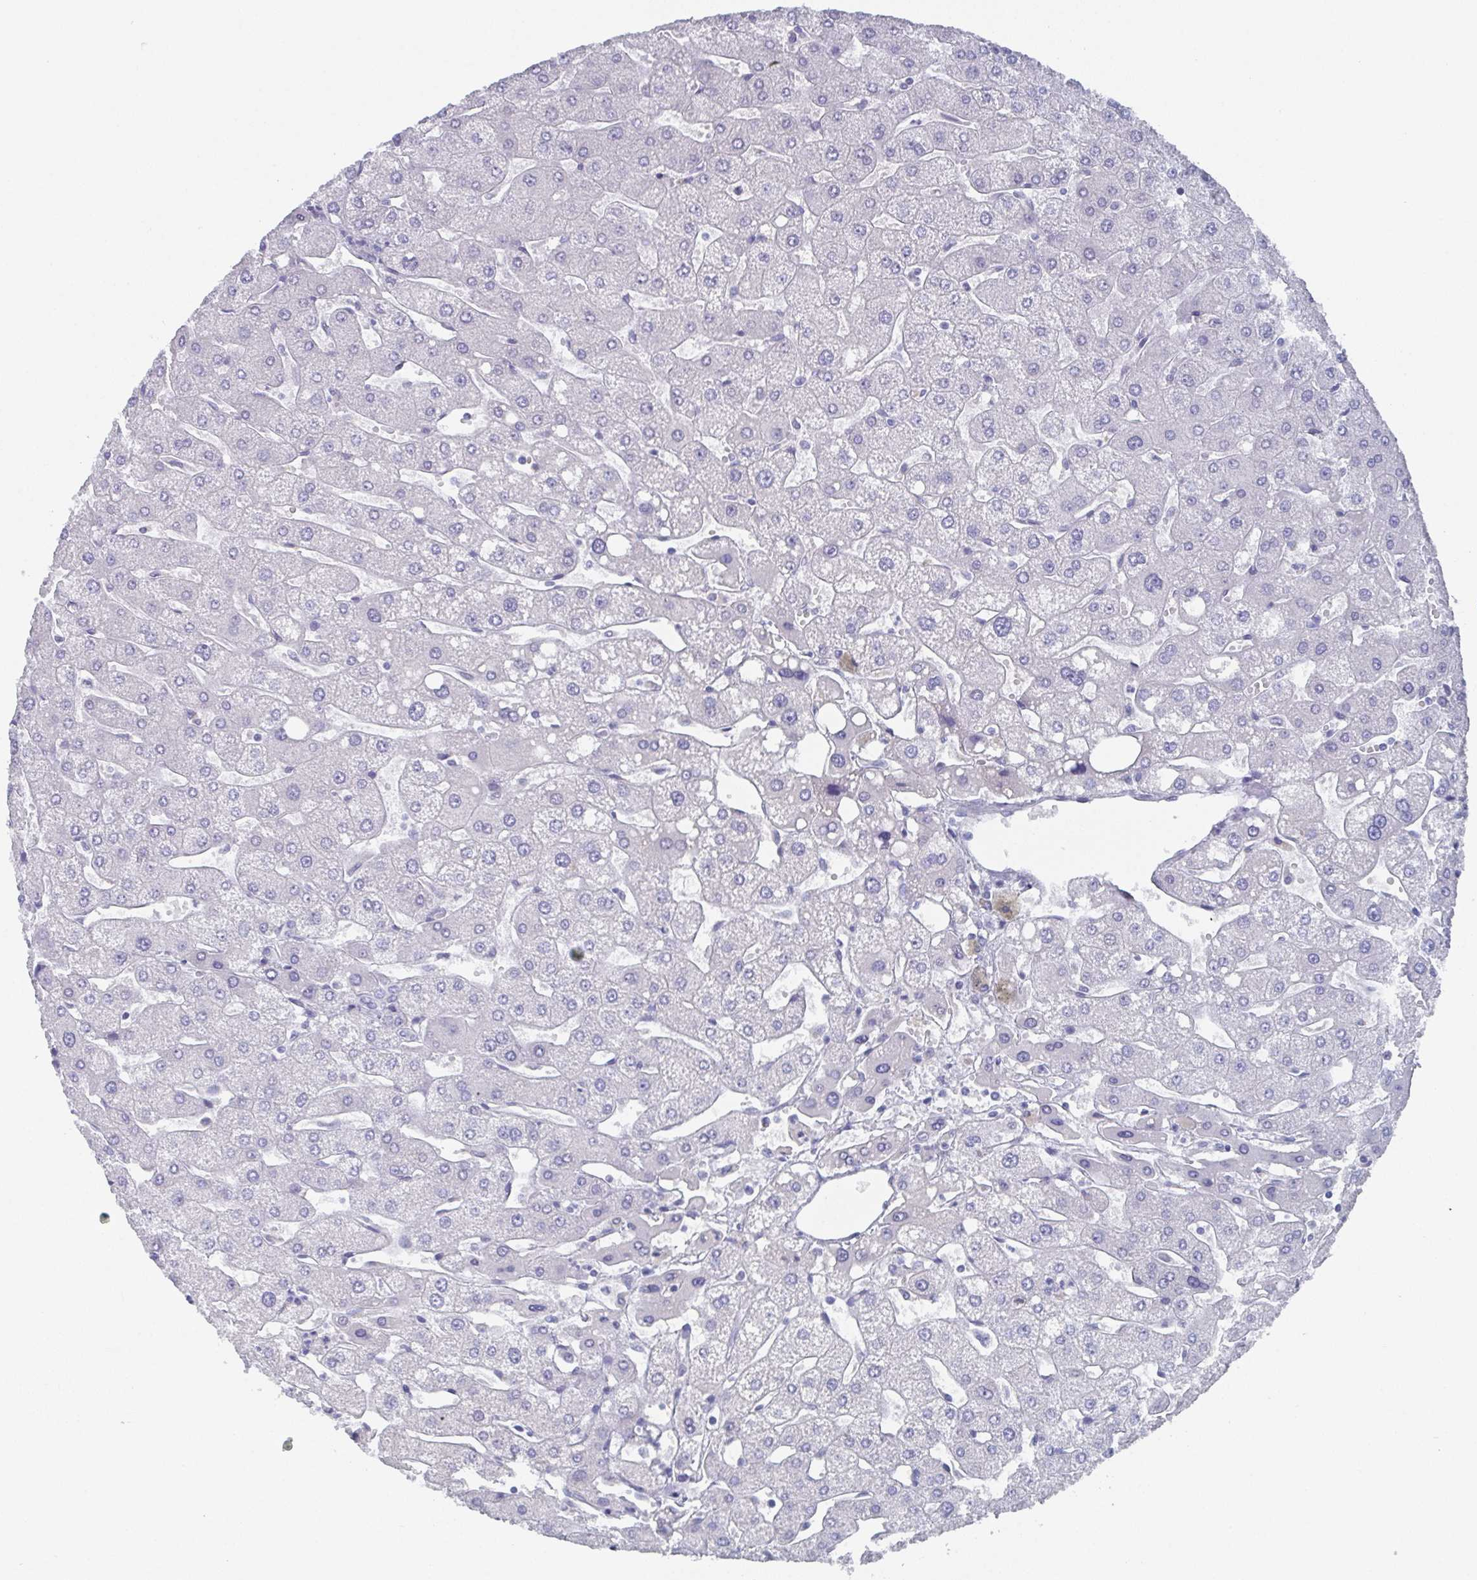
{"staining": {"intensity": "negative", "quantity": "none", "location": "none"}, "tissue": "liver", "cell_type": "Cholangiocytes", "image_type": "normal", "snomed": [{"axis": "morphology", "description": "Normal tissue, NOS"}, {"axis": "topography", "description": "Liver"}], "caption": "This is an IHC histopathology image of benign liver. There is no positivity in cholangiocytes.", "gene": "DYDC2", "patient": {"sex": "male", "age": 67}}